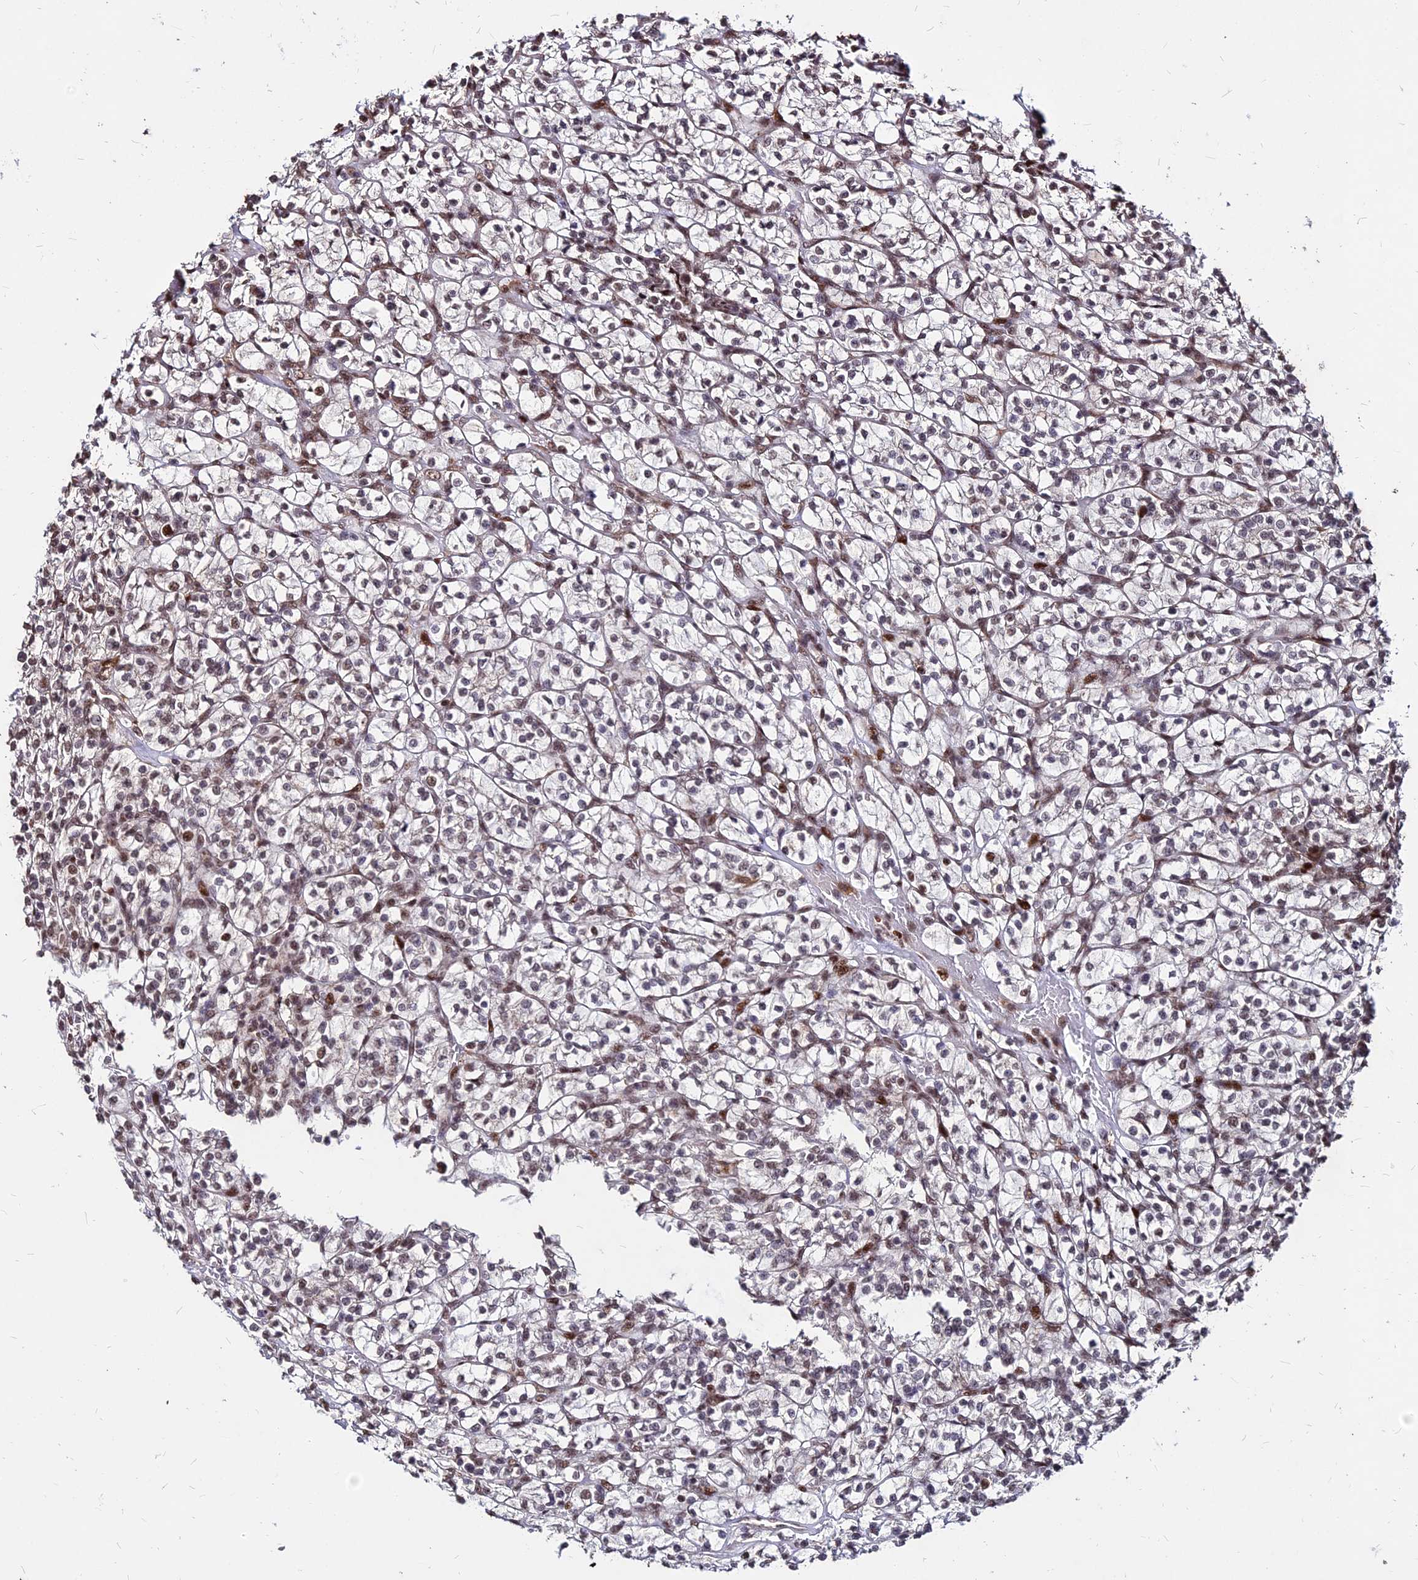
{"staining": {"intensity": "weak", "quantity": ">75%", "location": "nuclear"}, "tissue": "renal cancer", "cell_type": "Tumor cells", "image_type": "cancer", "snomed": [{"axis": "morphology", "description": "Adenocarcinoma, NOS"}, {"axis": "topography", "description": "Kidney"}], "caption": "Protein expression by immunohistochemistry shows weak nuclear staining in approximately >75% of tumor cells in adenocarcinoma (renal).", "gene": "ZBED4", "patient": {"sex": "female", "age": 64}}